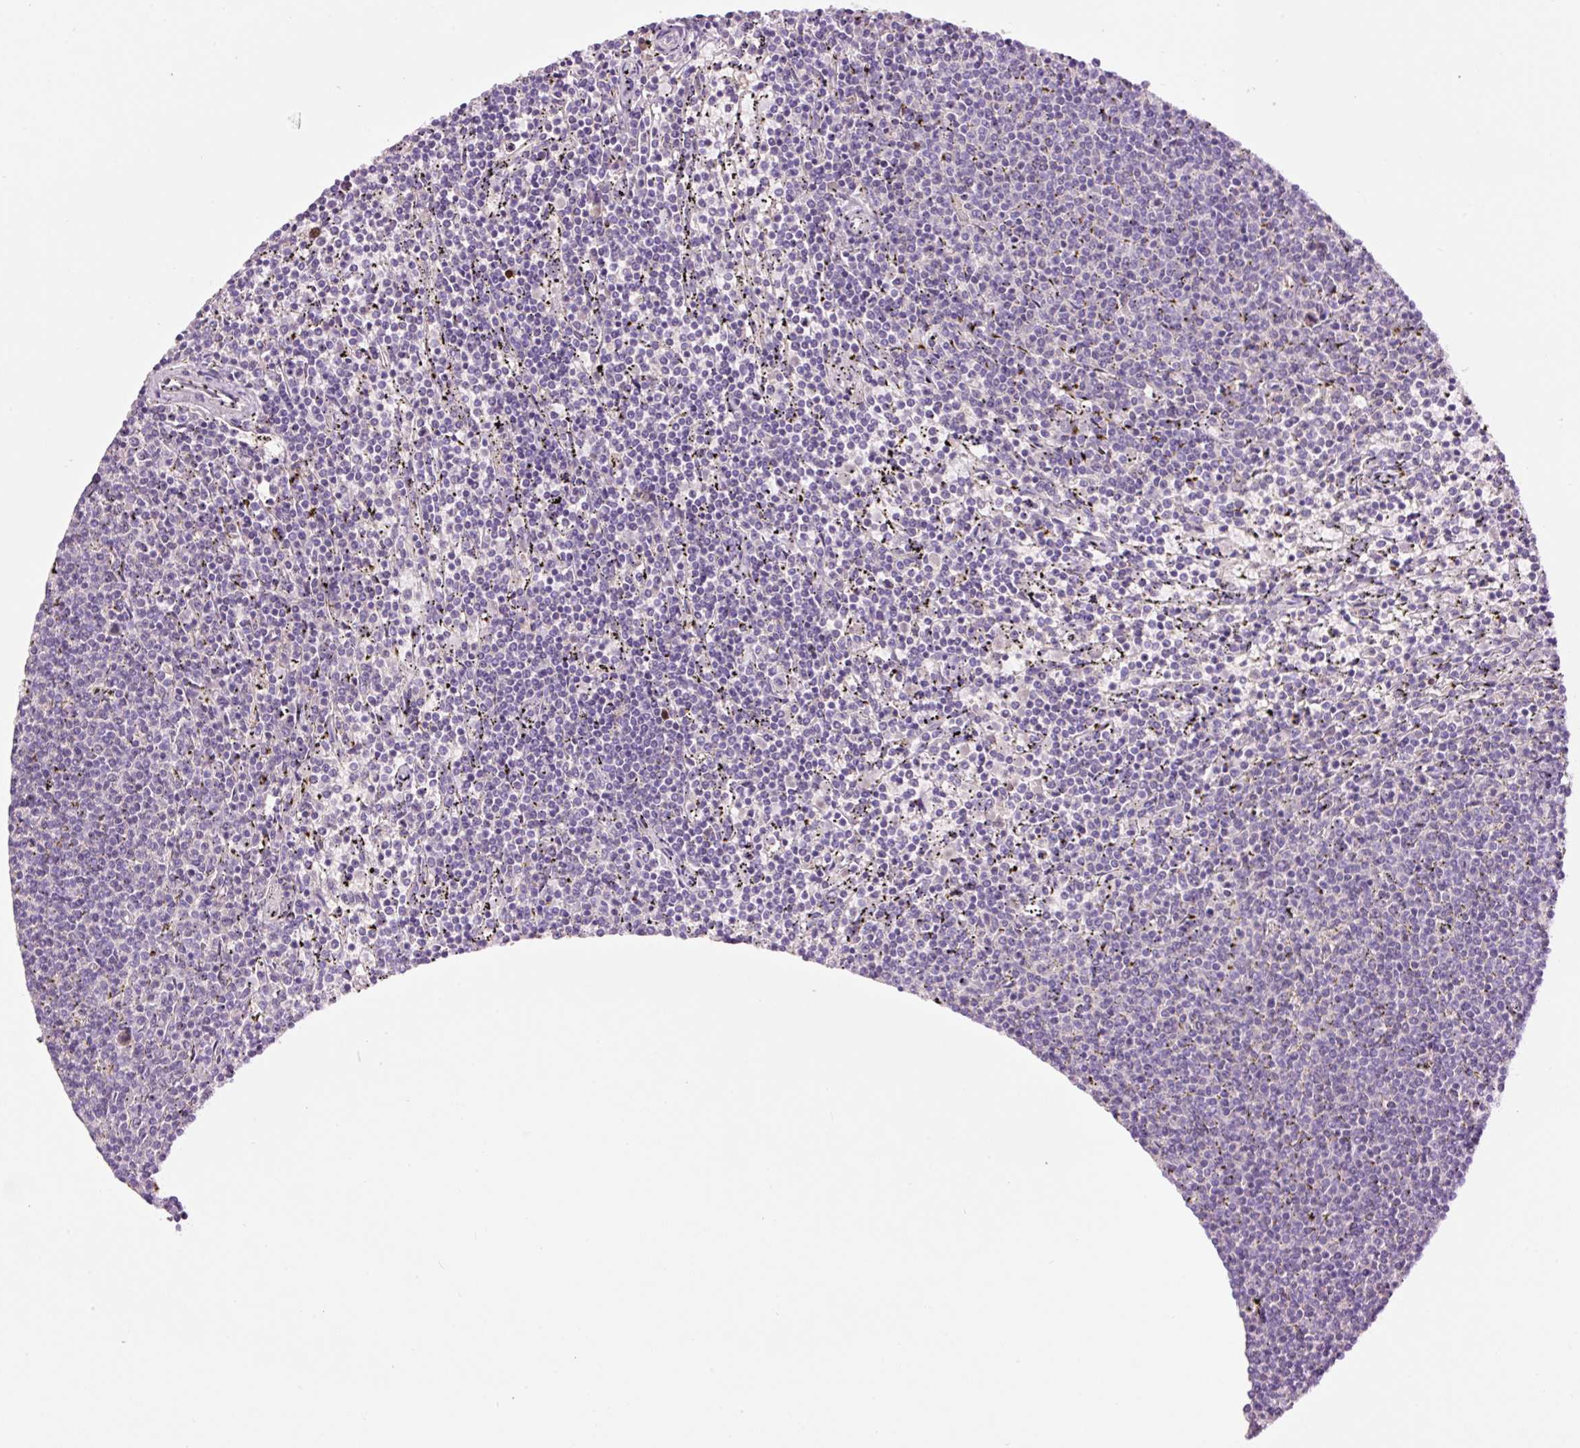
{"staining": {"intensity": "negative", "quantity": "none", "location": "none"}, "tissue": "lymphoma", "cell_type": "Tumor cells", "image_type": "cancer", "snomed": [{"axis": "morphology", "description": "Malignant lymphoma, non-Hodgkin's type, Low grade"}, {"axis": "topography", "description": "Spleen"}], "caption": "Immunohistochemical staining of human lymphoma displays no significant positivity in tumor cells.", "gene": "DPPA4", "patient": {"sex": "female", "age": 50}}